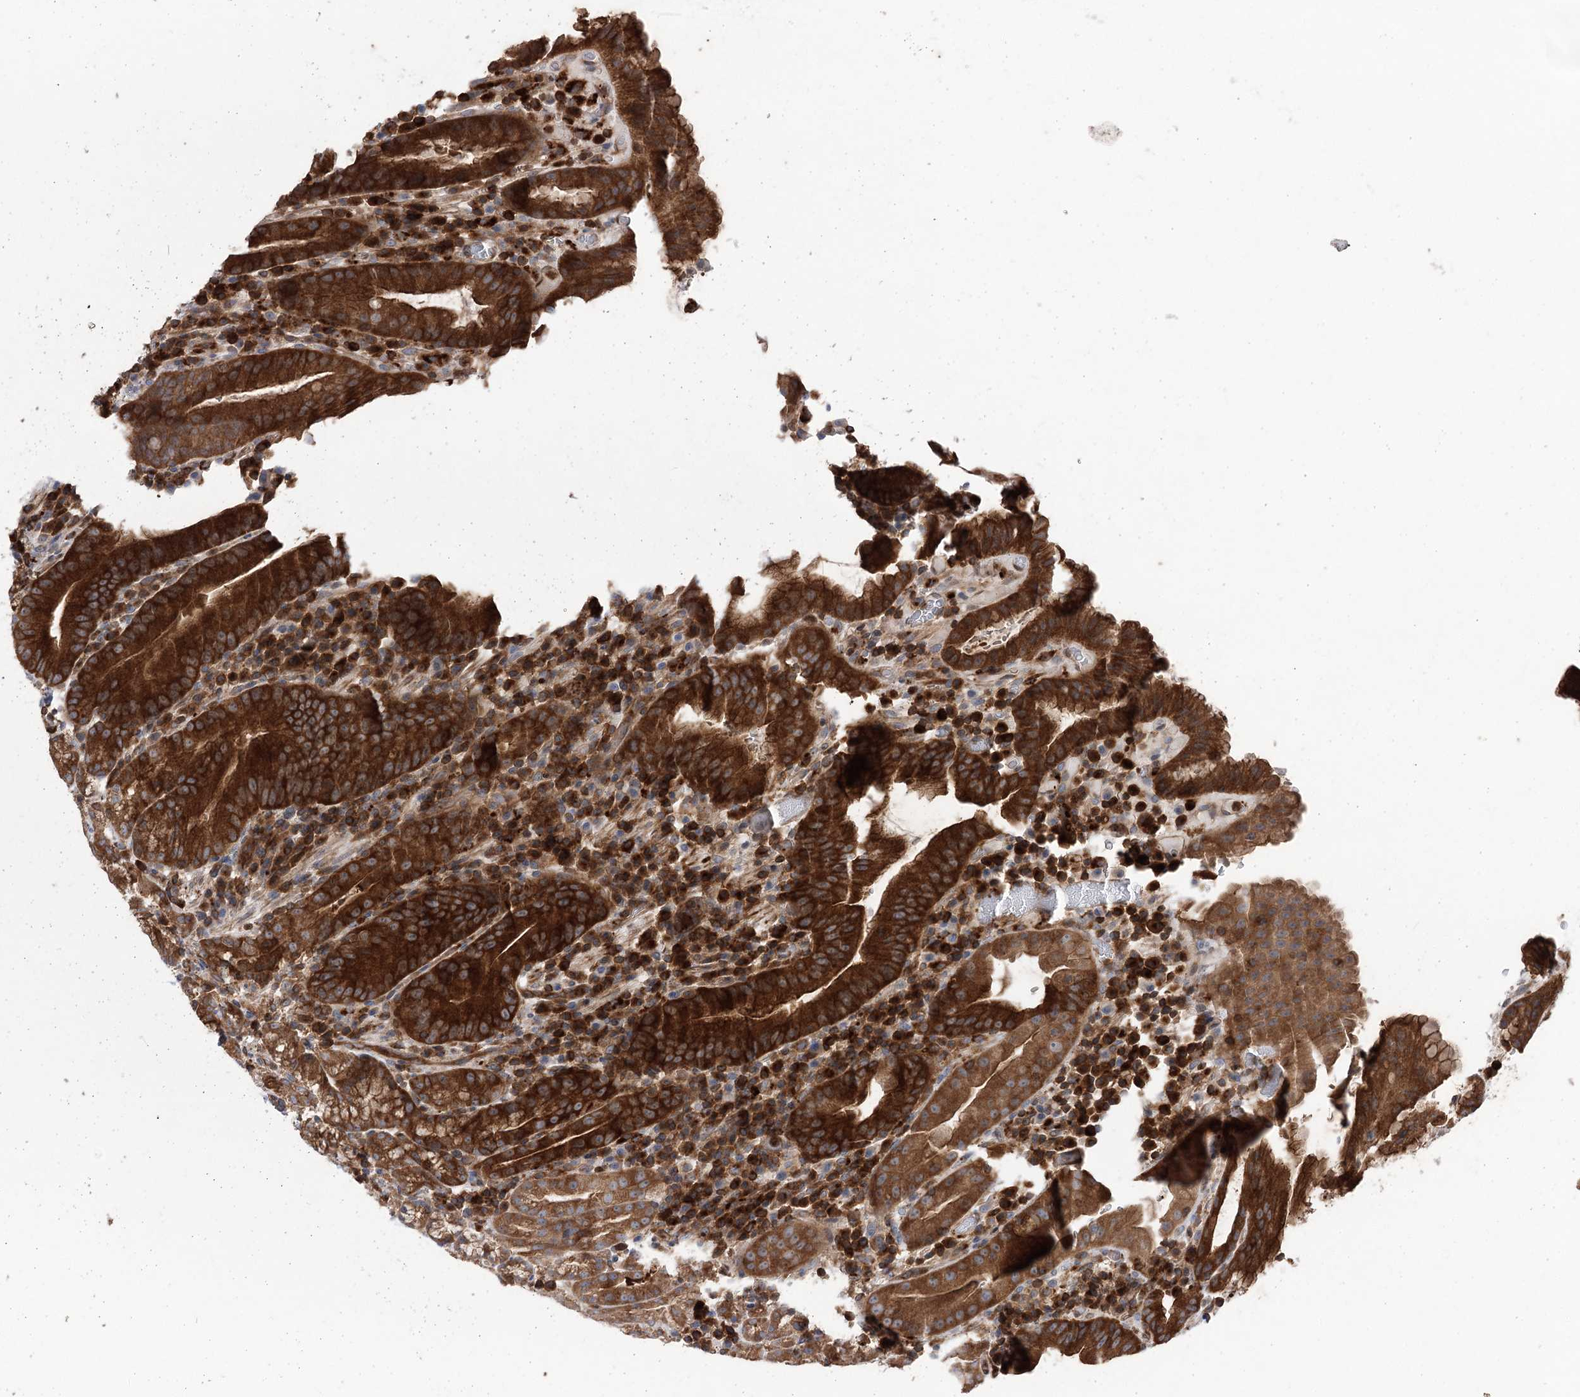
{"staining": {"intensity": "strong", "quantity": ">75%", "location": "cytoplasmic/membranous"}, "tissue": "stomach", "cell_type": "Glandular cells", "image_type": "normal", "snomed": [{"axis": "morphology", "description": "Normal tissue, NOS"}, {"axis": "morphology", "description": "Inflammation, NOS"}, {"axis": "topography", "description": "Stomach"}], "caption": "Stomach stained with IHC reveals strong cytoplasmic/membranous expression in approximately >75% of glandular cells.", "gene": "VPS37B", "patient": {"sex": "male", "age": 79}}